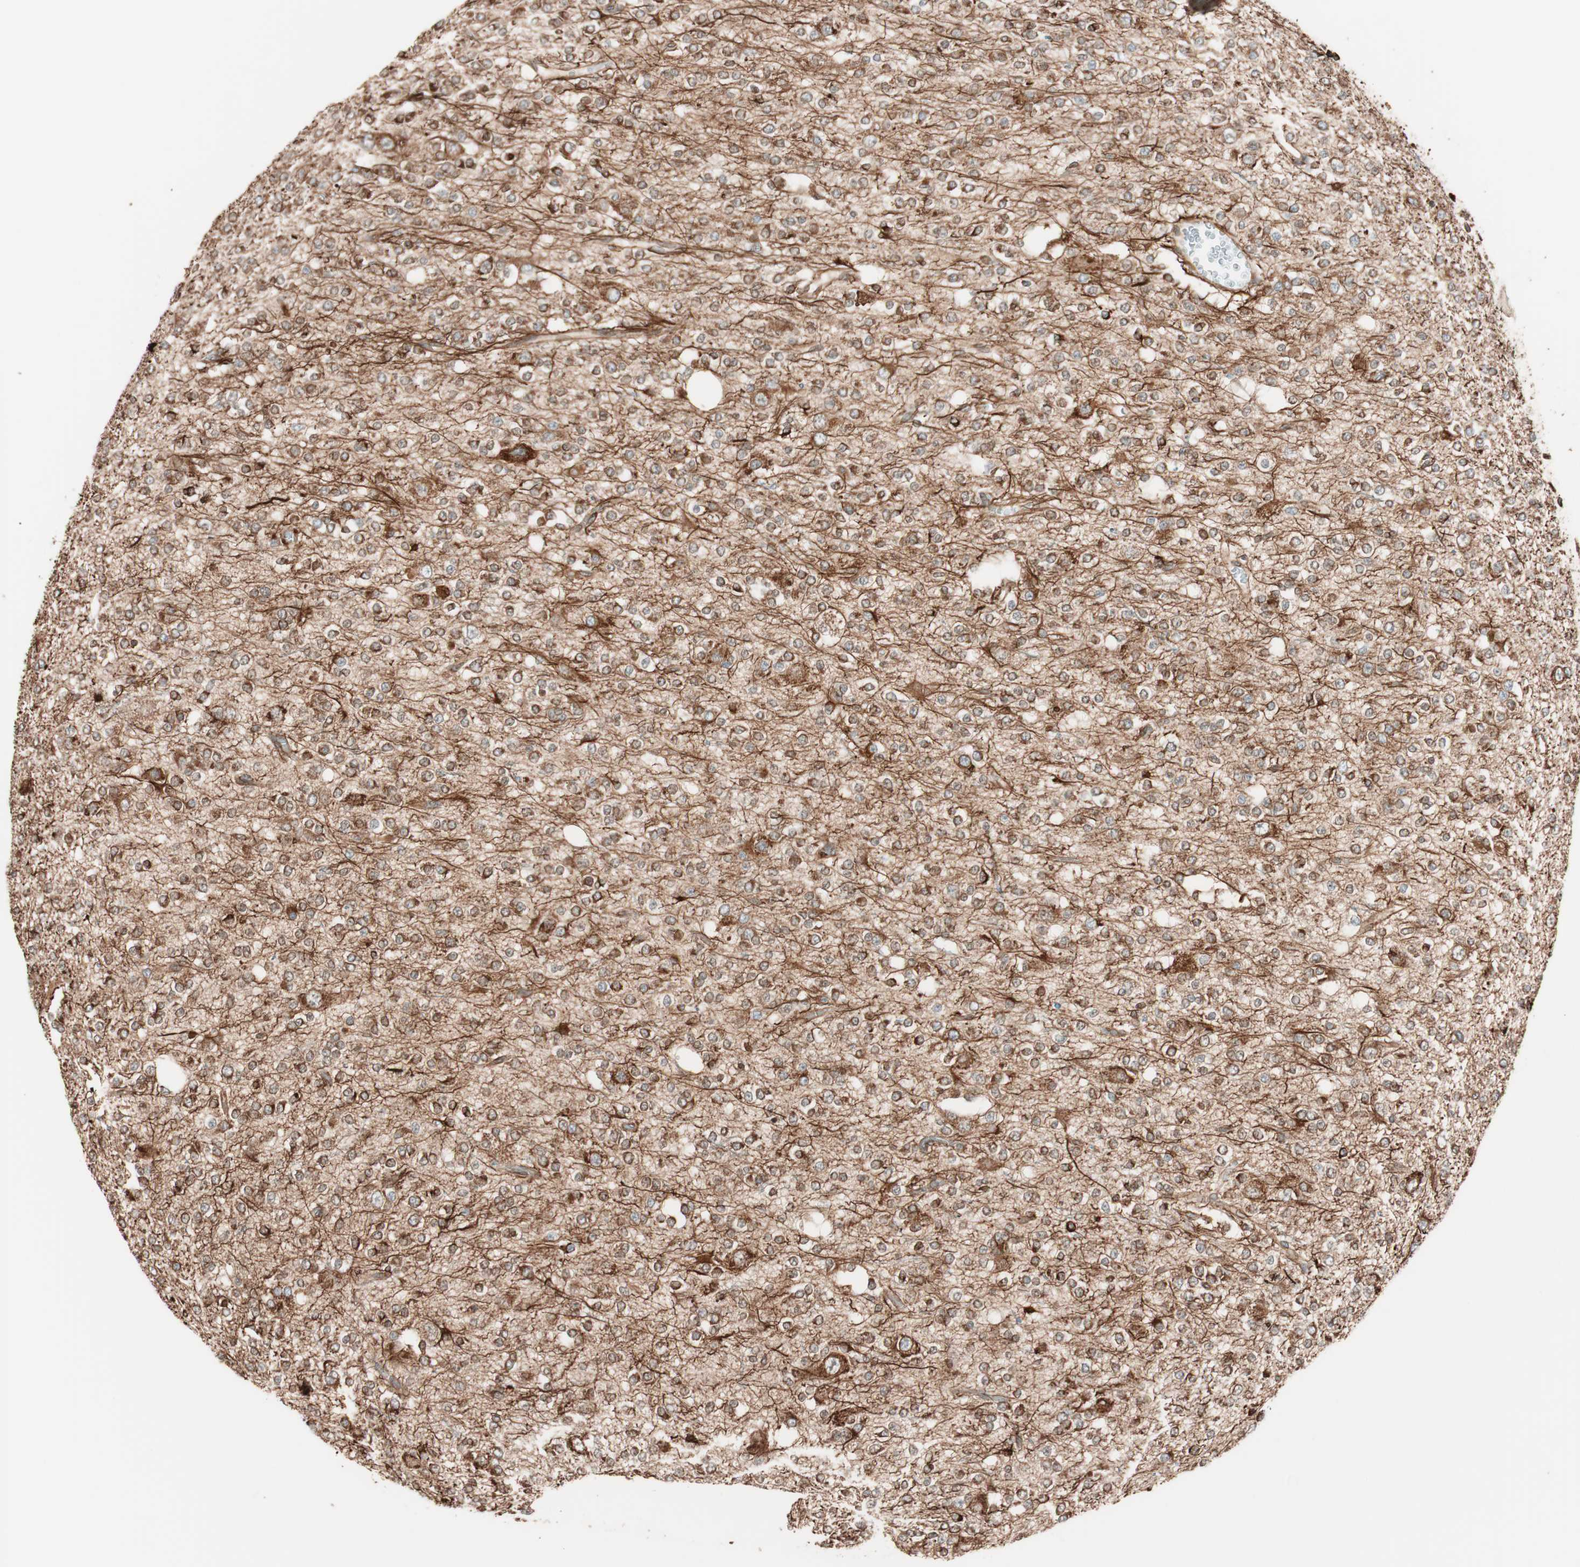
{"staining": {"intensity": "moderate", "quantity": ">75%", "location": "cytoplasmic/membranous"}, "tissue": "glioma", "cell_type": "Tumor cells", "image_type": "cancer", "snomed": [{"axis": "morphology", "description": "Glioma, malignant, Low grade"}, {"axis": "topography", "description": "Brain"}], "caption": "There is medium levels of moderate cytoplasmic/membranous staining in tumor cells of glioma, as demonstrated by immunohistochemical staining (brown color).", "gene": "VEGFA", "patient": {"sex": "male", "age": 38}}